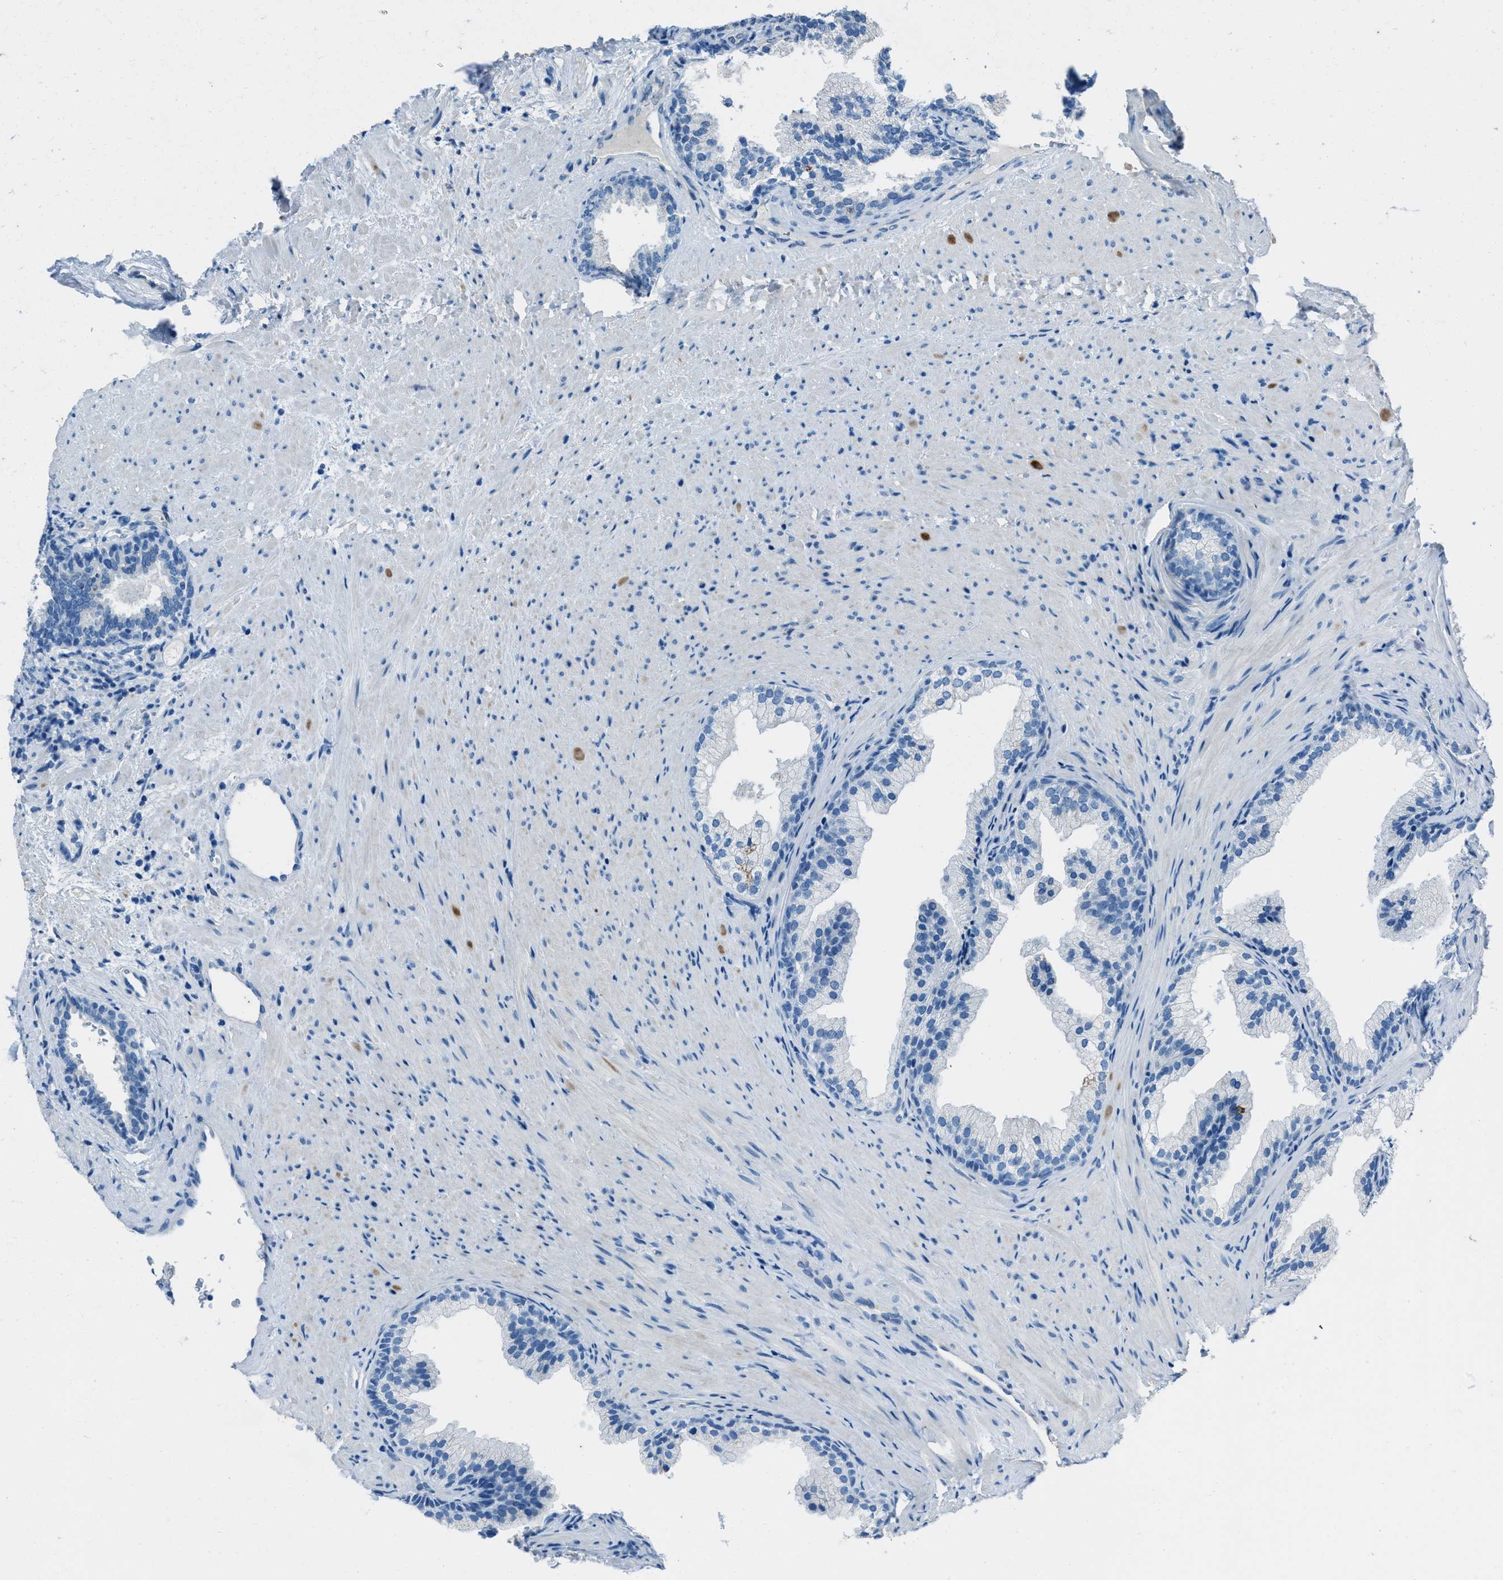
{"staining": {"intensity": "negative", "quantity": "none", "location": "none"}, "tissue": "prostate", "cell_type": "Glandular cells", "image_type": "normal", "snomed": [{"axis": "morphology", "description": "Normal tissue, NOS"}, {"axis": "topography", "description": "Prostate"}], "caption": "Human prostate stained for a protein using IHC demonstrates no expression in glandular cells.", "gene": "AMACR", "patient": {"sex": "male", "age": 76}}